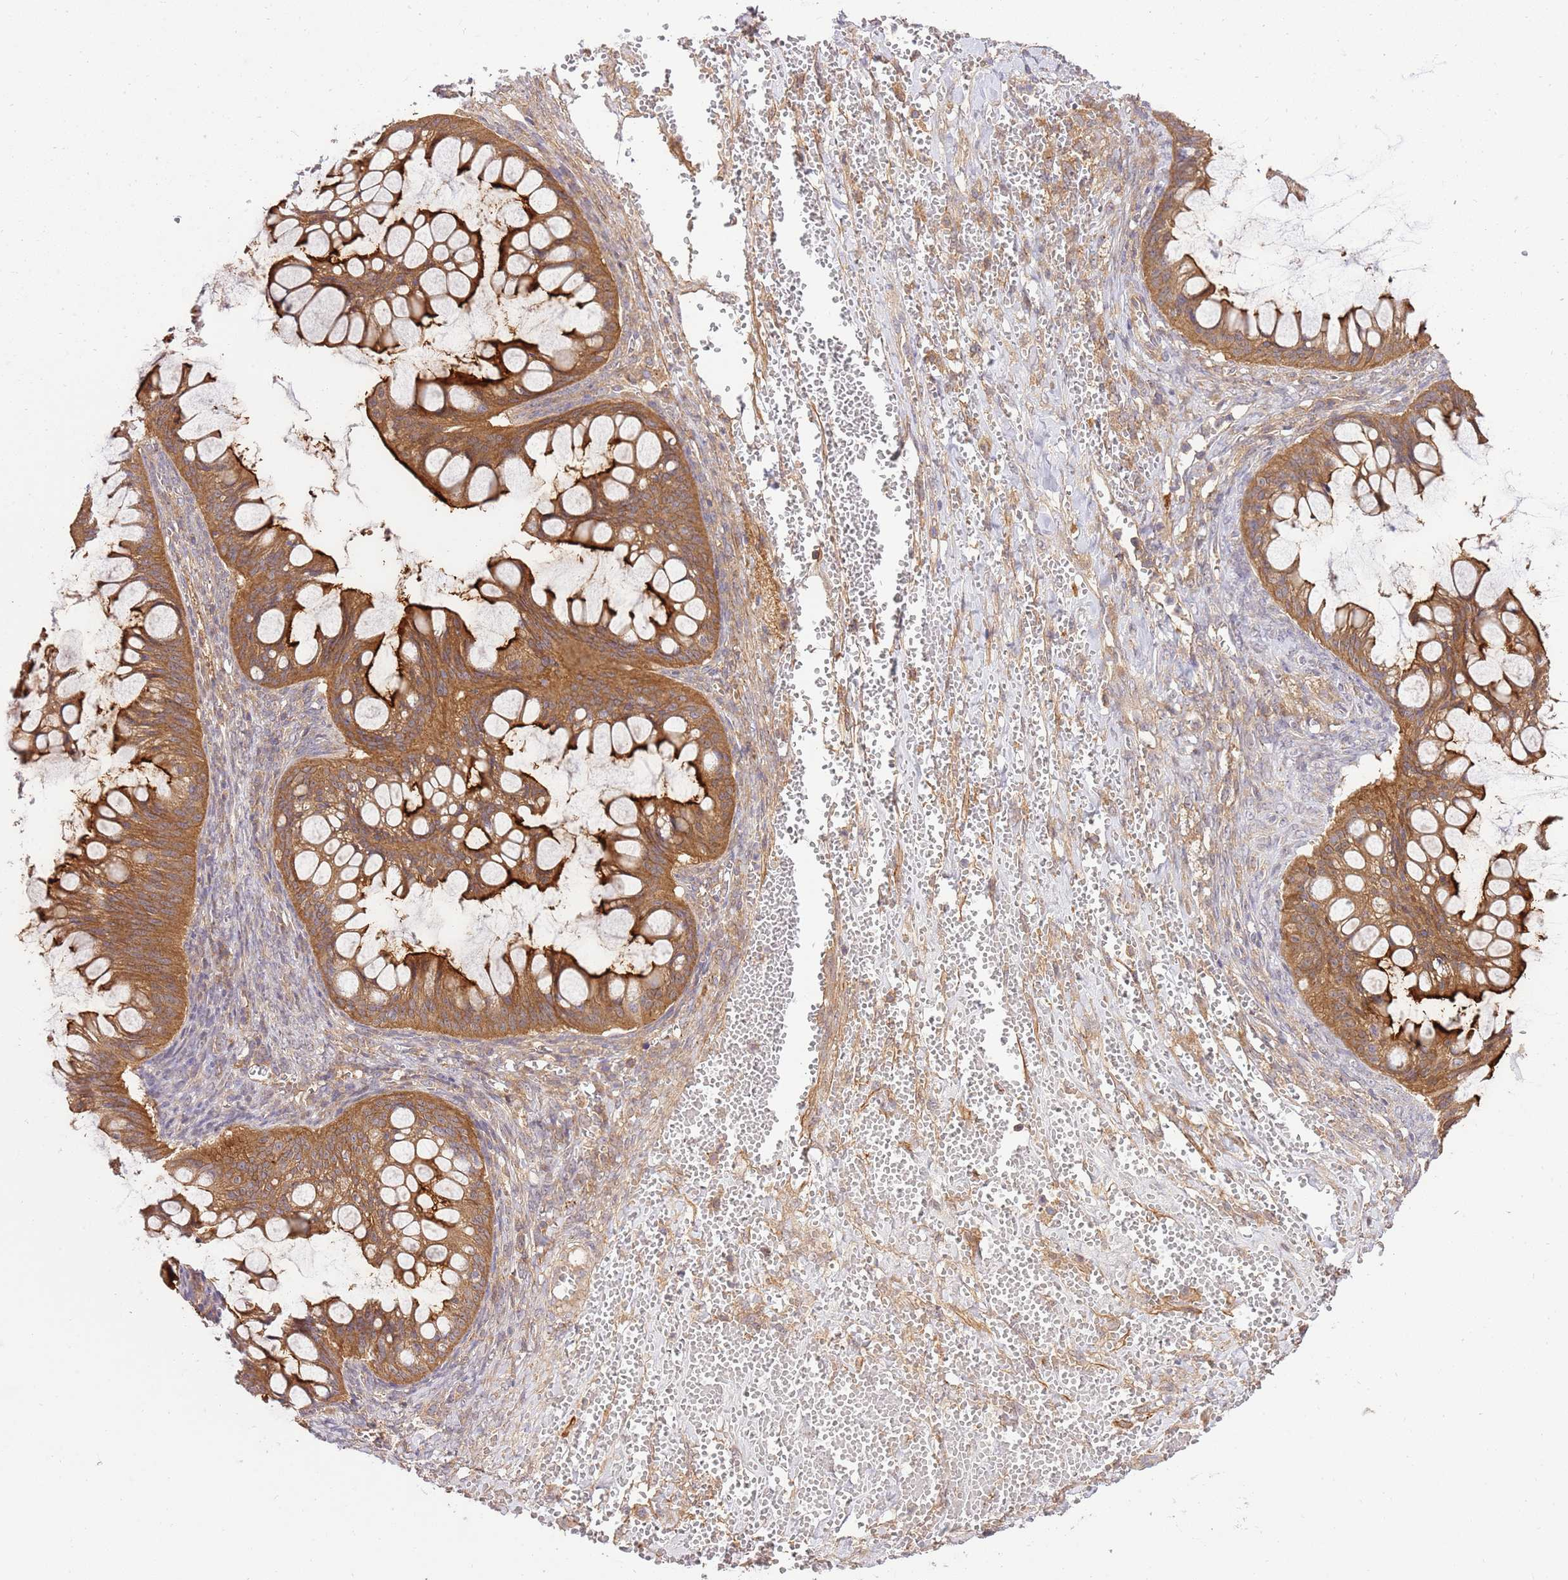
{"staining": {"intensity": "strong", "quantity": ">75%", "location": "cytoplasmic/membranous"}, "tissue": "ovarian cancer", "cell_type": "Tumor cells", "image_type": "cancer", "snomed": [{"axis": "morphology", "description": "Cystadenocarcinoma, mucinous, NOS"}, {"axis": "topography", "description": "Ovary"}], "caption": "High-power microscopy captured an IHC image of mucinous cystadenocarcinoma (ovarian), revealing strong cytoplasmic/membranous expression in approximately >75% of tumor cells.", "gene": "GAREM1", "patient": {"sex": "female", "age": 73}}